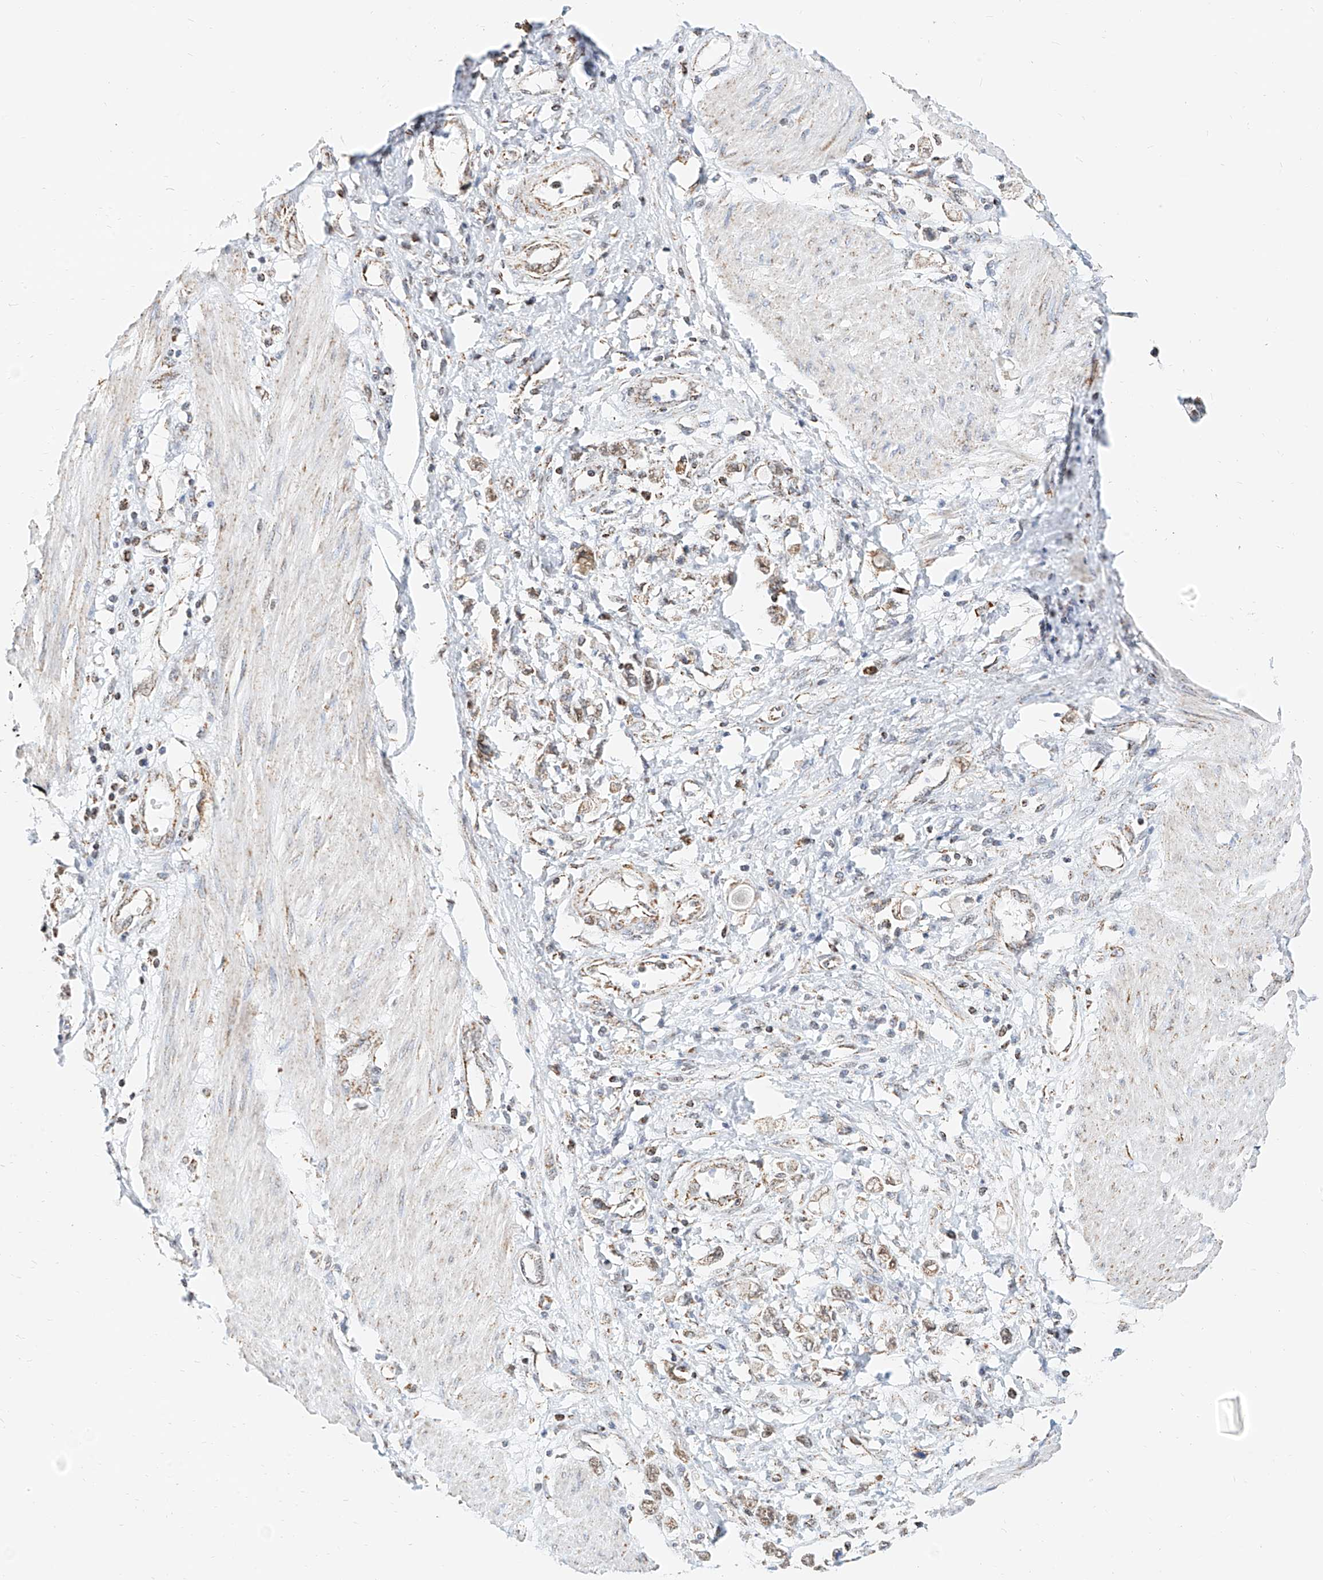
{"staining": {"intensity": "moderate", "quantity": ">75%", "location": "cytoplasmic/membranous"}, "tissue": "stomach cancer", "cell_type": "Tumor cells", "image_type": "cancer", "snomed": [{"axis": "morphology", "description": "Adenocarcinoma, NOS"}, {"axis": "topography", "description": "Stomach"}], "caption": "Stomach cancer stained with a protein marker demonstrates moderate staining in tumor cells.", "gene": "NALCN", "patient": {"sex": "female", "age": 76}}